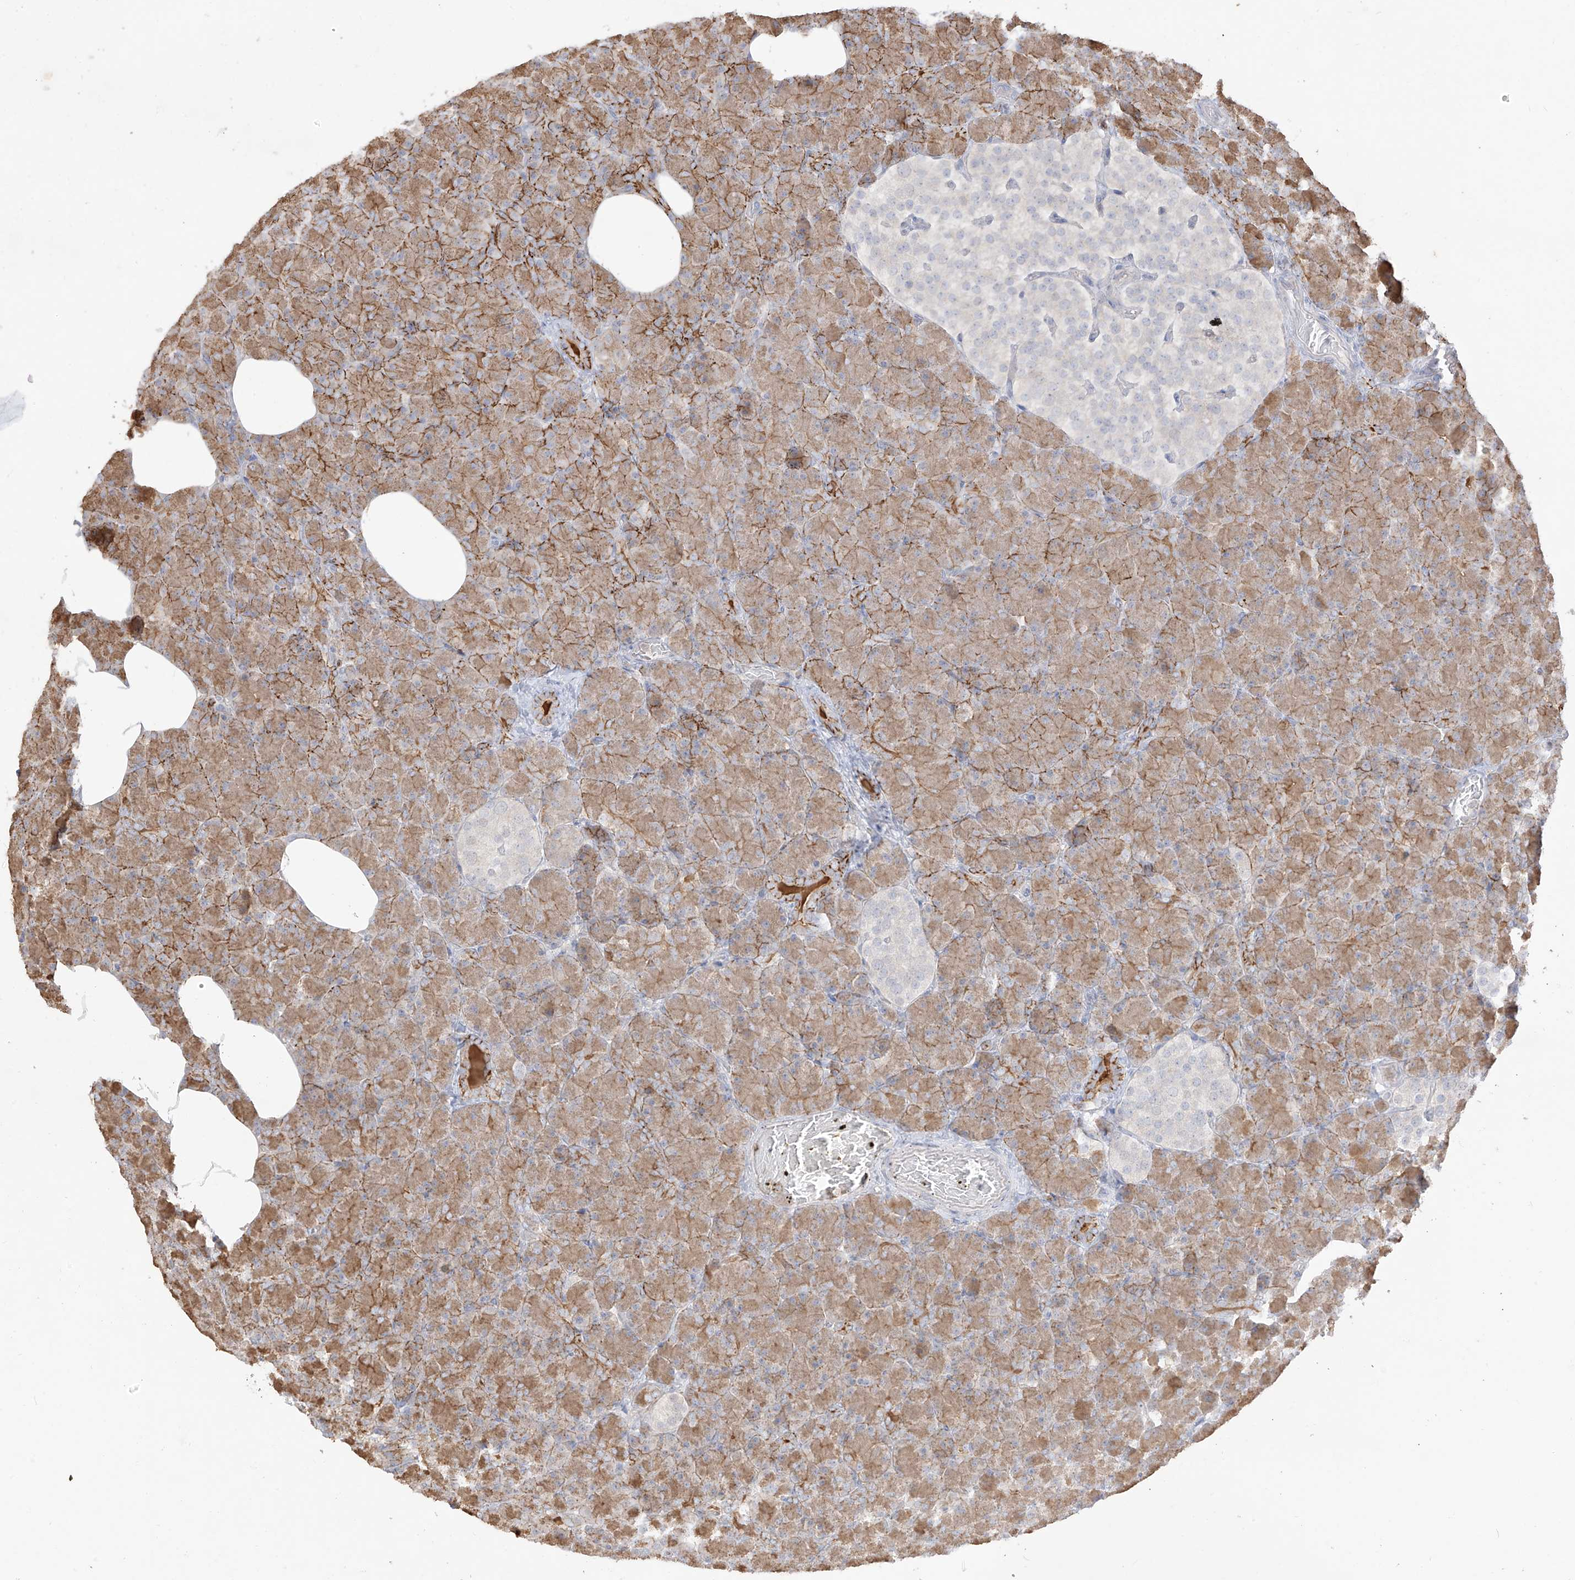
{"staining": {"intensity": "moderate", "quantity": ">75%", "location": "cytoplasmic/membranous"}, "tissue": "pancreas", "cell_type": "Exocrine glandular cells", "image_type": "normal", "snomed": [{"axis": "morphology", "description": "Normal tissue, NOS"}, {"axis": "topography", "description": "Pancreas"}], "caption": "Protein staining exhibits moderate cytoplasmic/membranous staining in about >75% of exocrine glandular cells in benign pancreas.", "gene": "ANGEL2", "patient": {"sex": "female", "age": 43}}